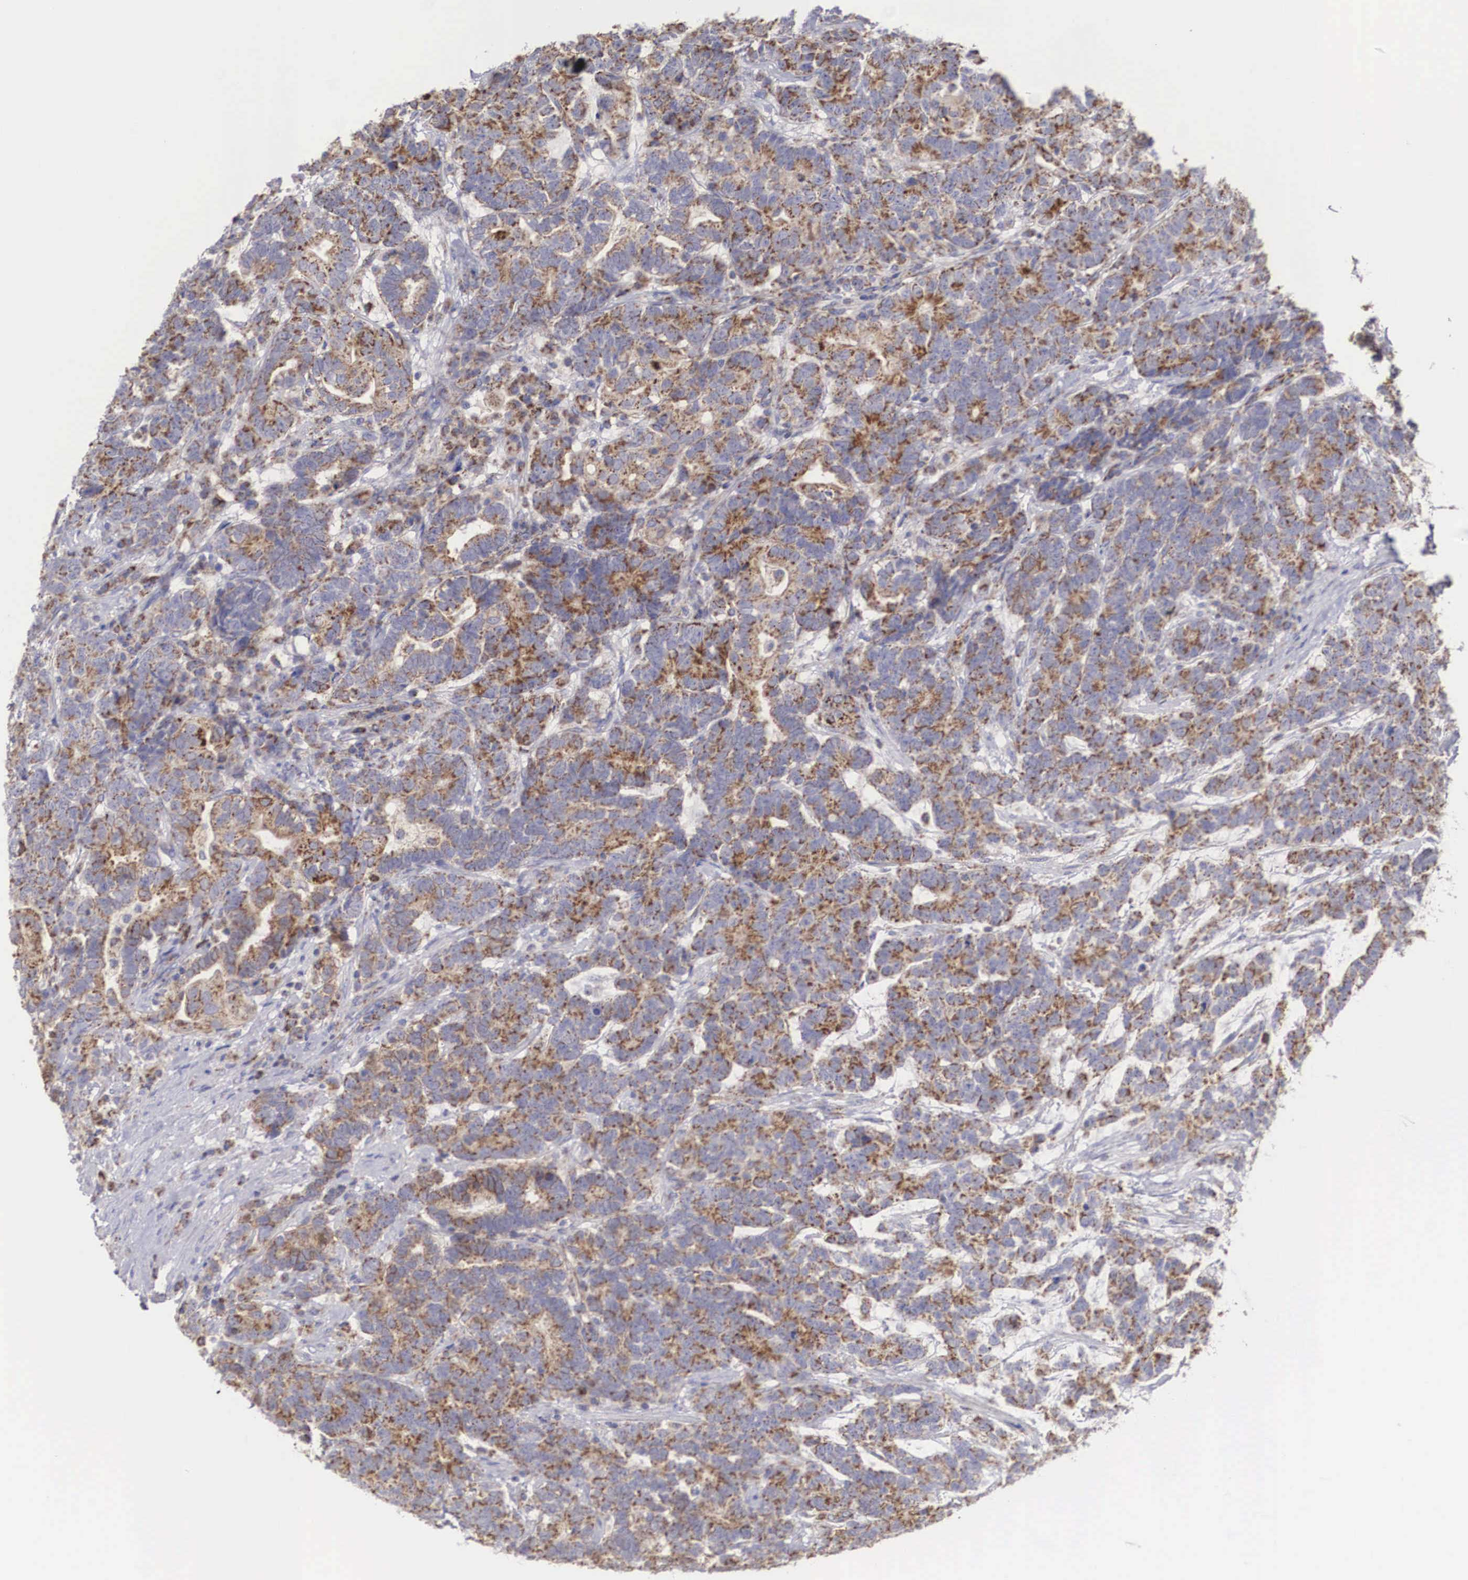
{"staining": {"intensity": "moderate", "quantity": ">75%", "location": "cytoplasmic/membranous"}, "tissue": "testis cancer", "cell_type": "Tumor cells", "image_type": "cancer", "snomed": [{"axis": "morphology", "description": "Carcinoma, Embryonal, NOS"}, {"axis": "topography", "description": "Testis"}], "caption": "Tumor cells display medium levels of moderate cytoplasmic/membranous staining in about >75% of cells in embryonal carcinoma (testis).", "gene": "XPNPEP3", "patient": {"sex": "male", "age": 26}}